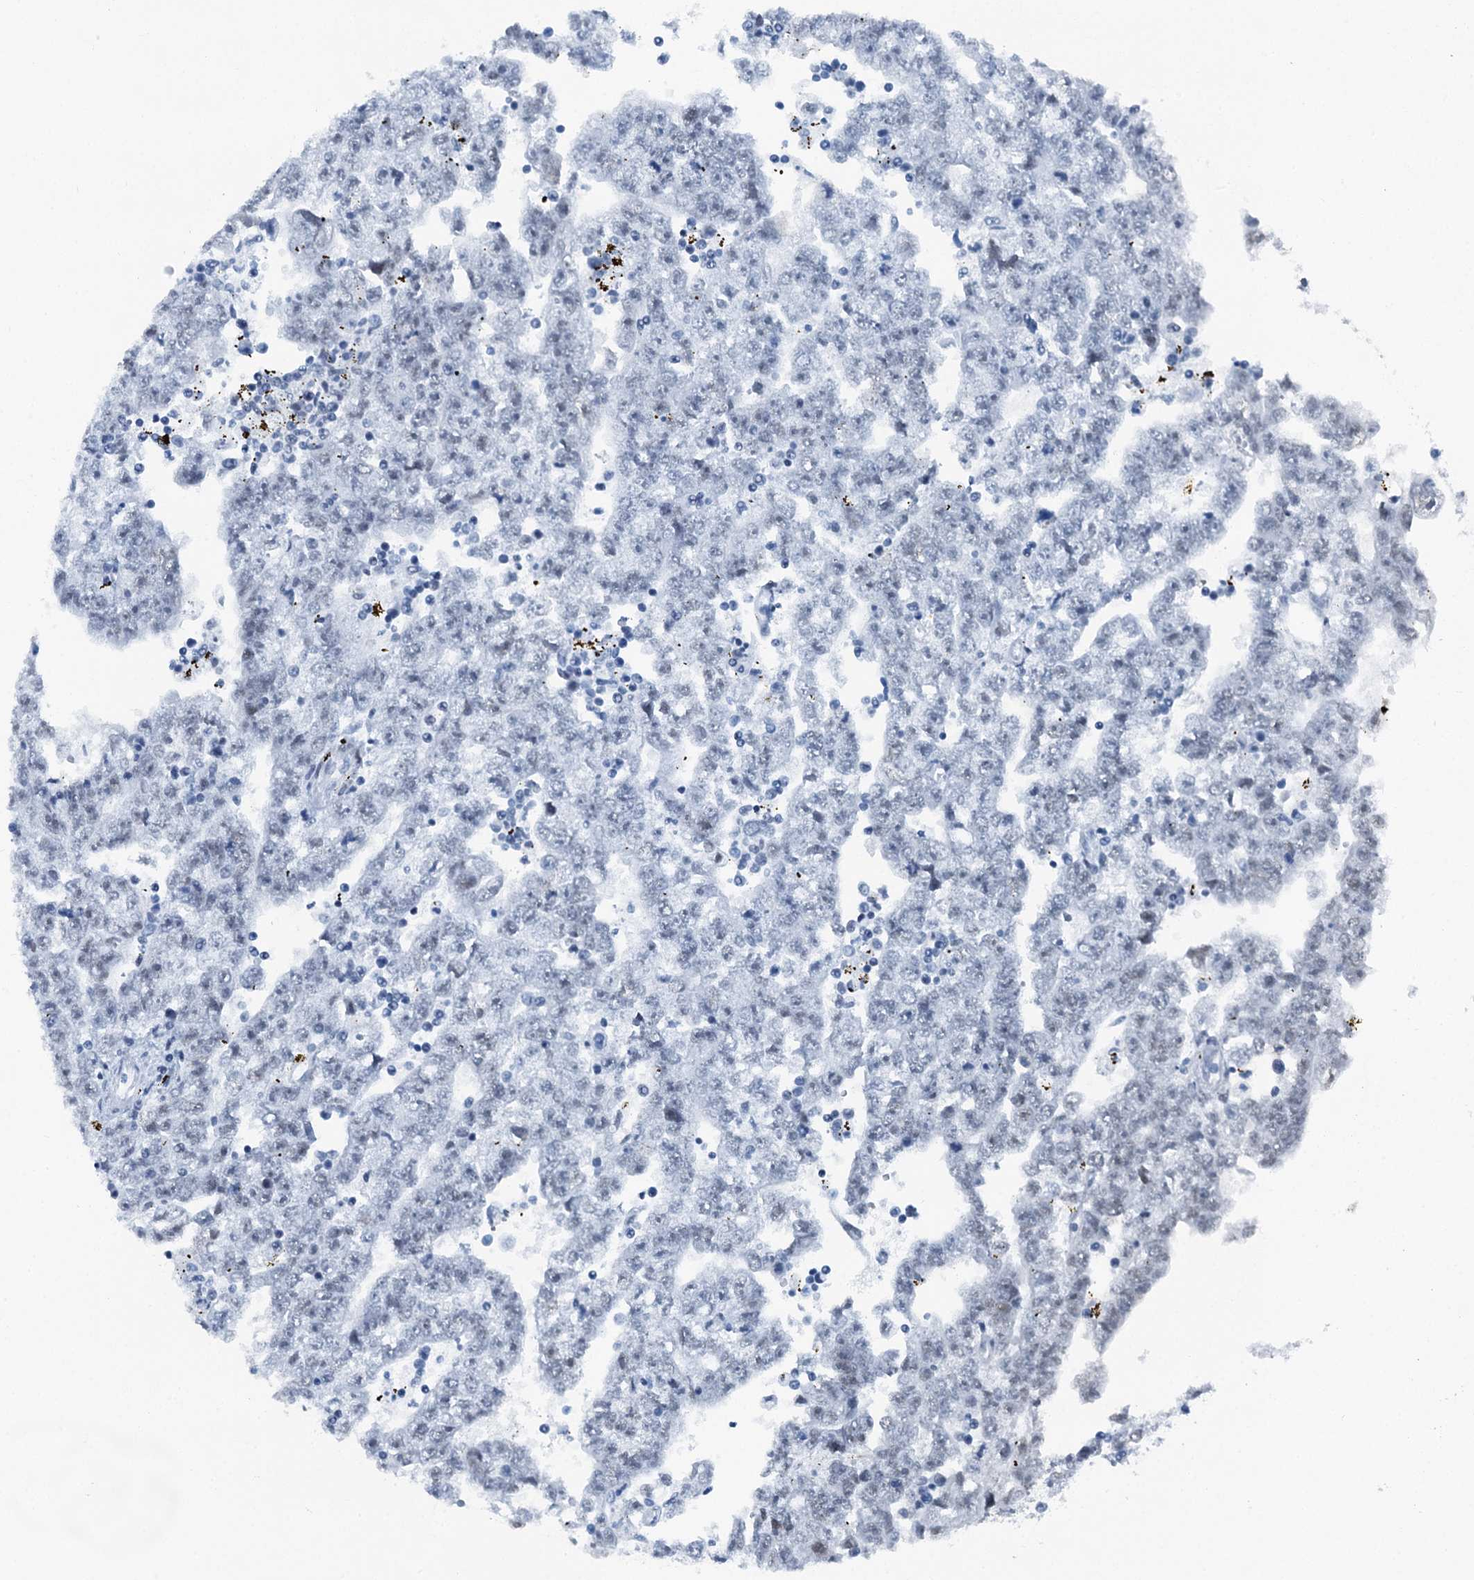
{"staining": {"intensity": "negative", "quantity": "none", "location": "none"}, "tissue": "testis cancer", "cell_type": "Tumor cells", "image_type": "cancer", "snomed": [{"axis": "morphology", "description": "Carcinoma, Embryonal, NOS"}, {"axis": "topography", "description": "Testis"}], "caption": "This histopathology image is of testis cancer stained with immunohistochemistry to label a protein in brown with the nuclei are counter-stained blue. There is no staining in tumor cells.", "gene": "TRPT1", "patient": {"sex": "male", "age": 25}}